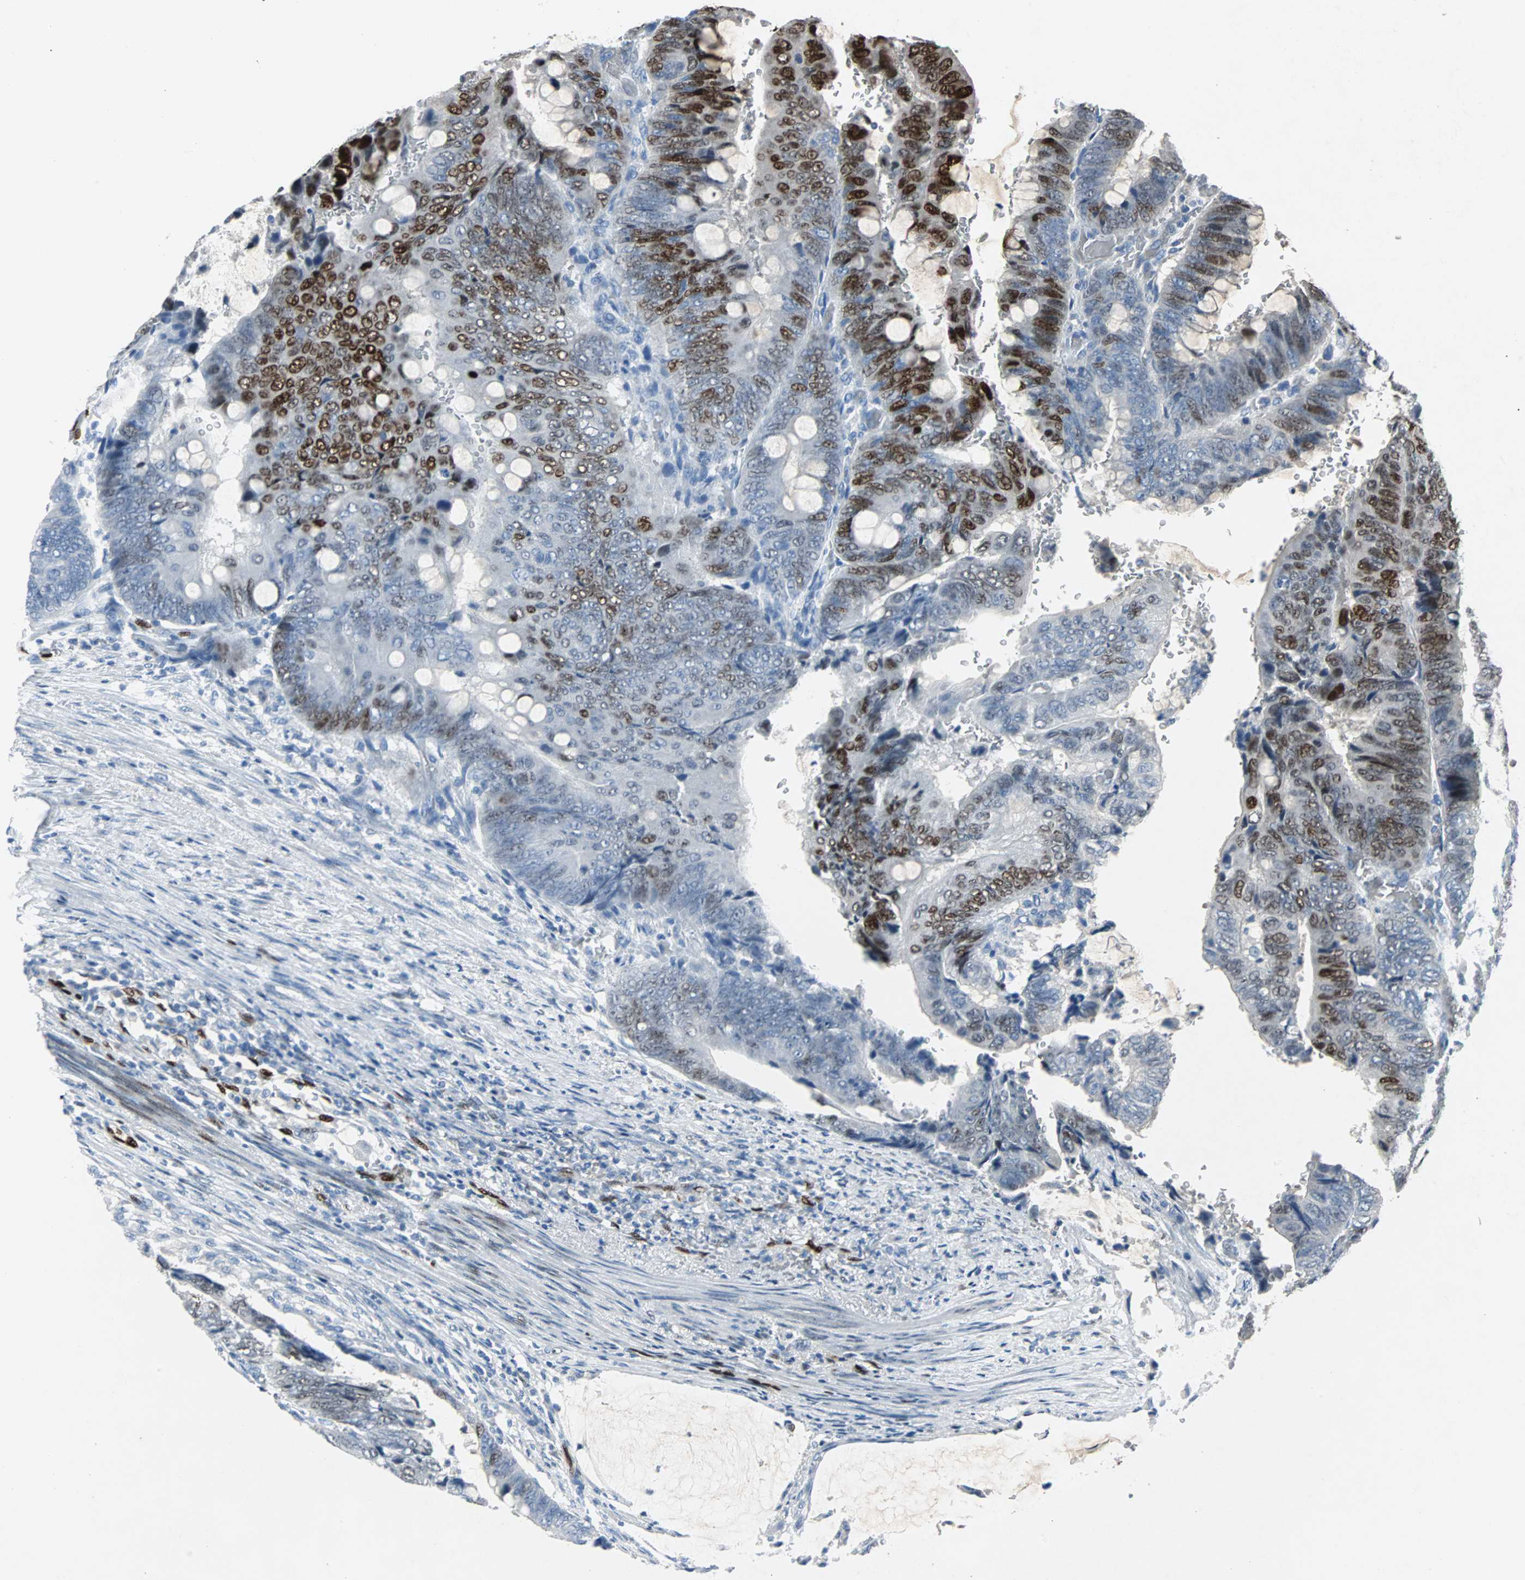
{"staining": {"intensity": "strong", "quantity": "25%-75%", "location": "nuclear"}, "tissue": "colorectal cancer", "cell_type": "Tumor cells", "image_type": "cancer", "snomed": [{"axis": "morphology", "description": "Normal tissue, NOS"}, {"axis": "morphology", "description": "Adenocarcinoma, NOS"}, {"axis": "topography", "description": "Rectum"}, {"axis": "topography", "description": "Peripheral nerve tissue"}], "caption": "This photomicrograph exhibits immunohistochemistry staining of human colorectal cancer (adenocarcinoma), with high strong nuclear expression in approximately 25%-75% of tumor cells.", "gene": "IL33", "patient": {"sex": "male", "age": 92}}